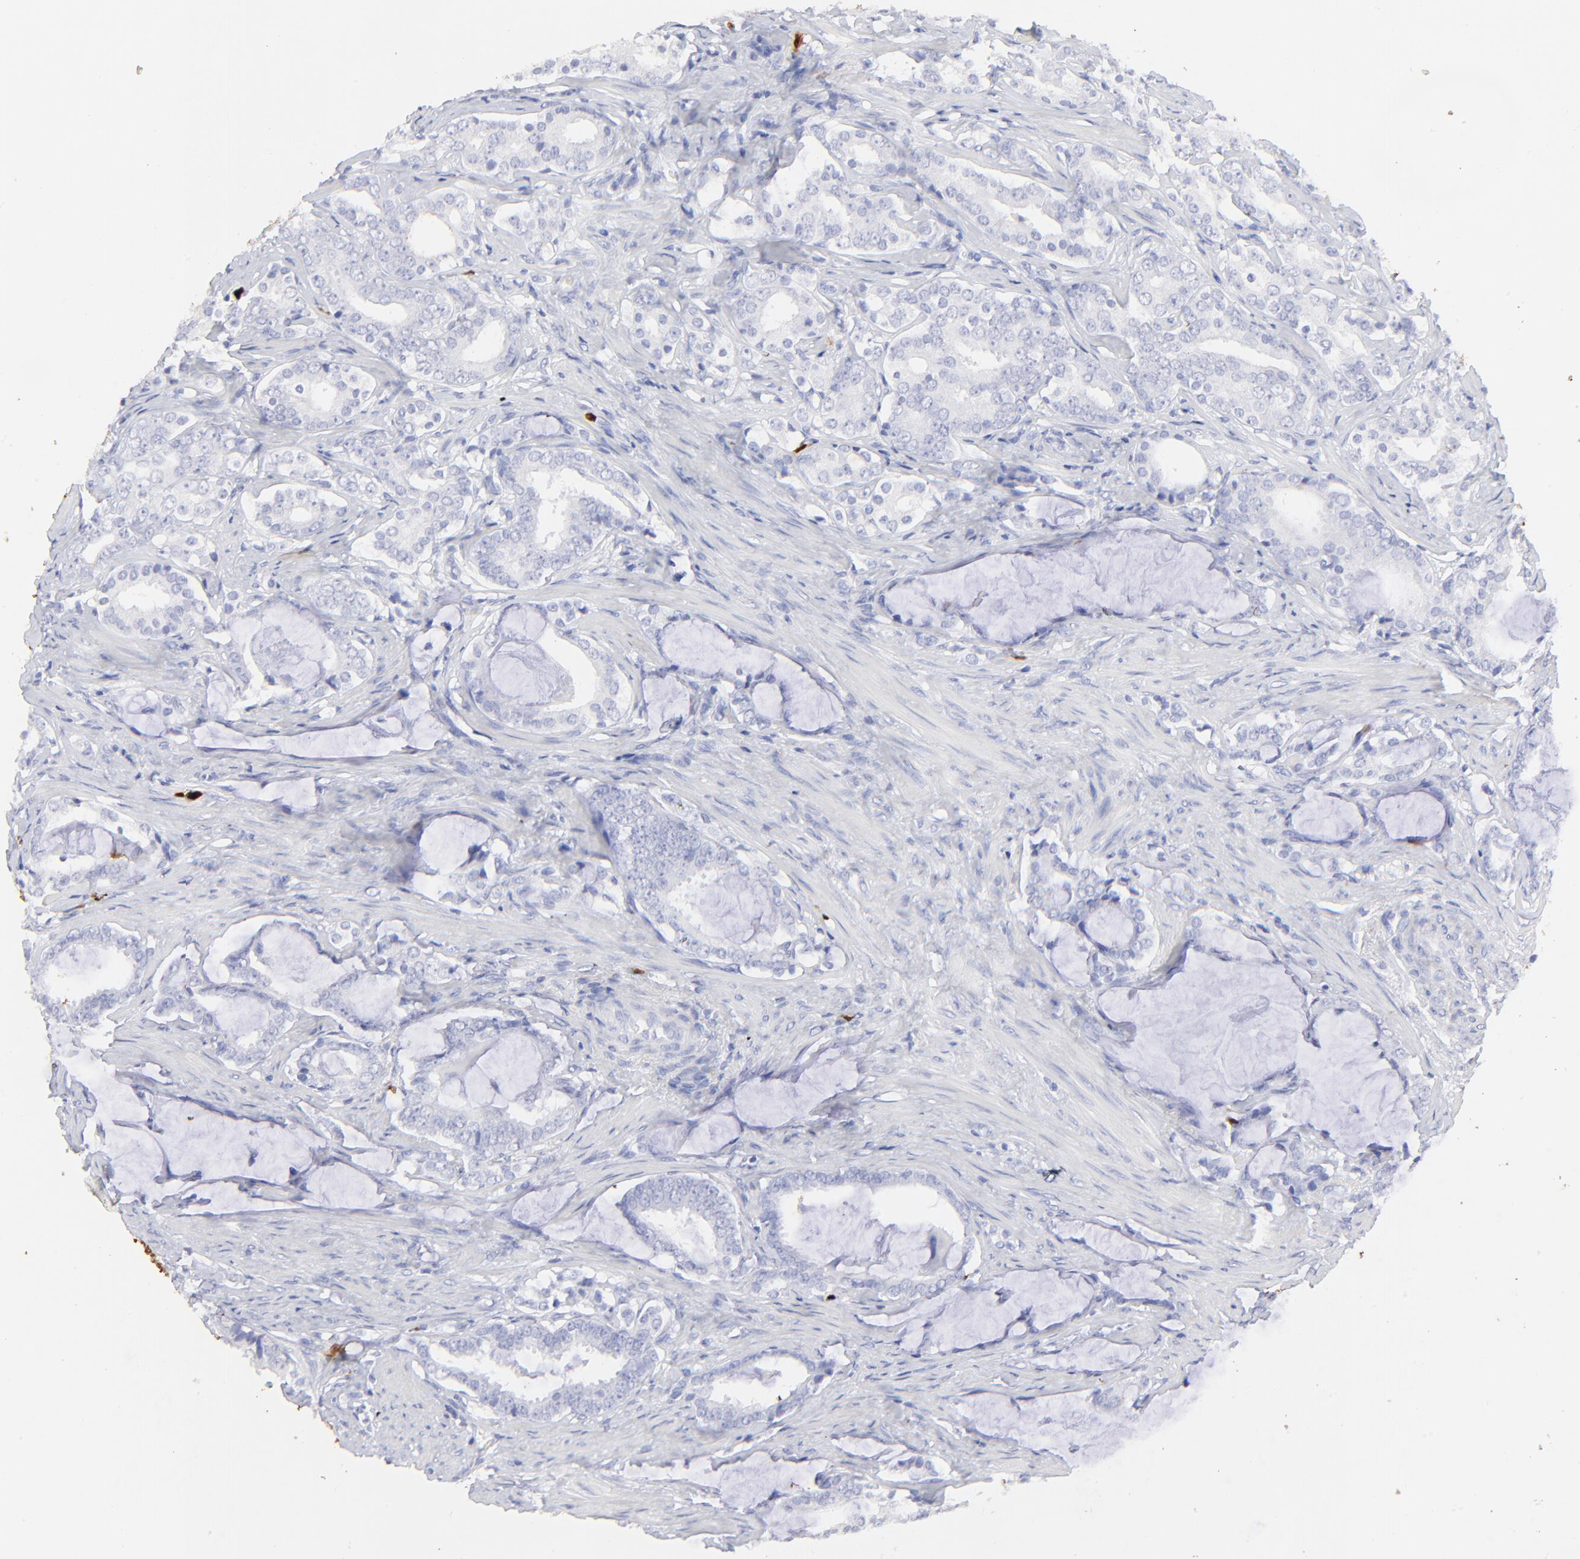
{"staining": {"intensity": "negative", "quantity": "none", "location": "none"}, "tissue": "prostate cancer", "cell_type": "Tumor cells", "image_type": "cancer", "snomed": [{"axis": "morphology", "description": "Adenocarcinoma, Low grade"}, {"axis": "topography", "description": "Prostate"}], "caption": "Tumor cells show no significant positivity in prostate low-grade adenocarcinoma.", "gene": "S100A12", "patient": {"sex": "male", "age": 59}}